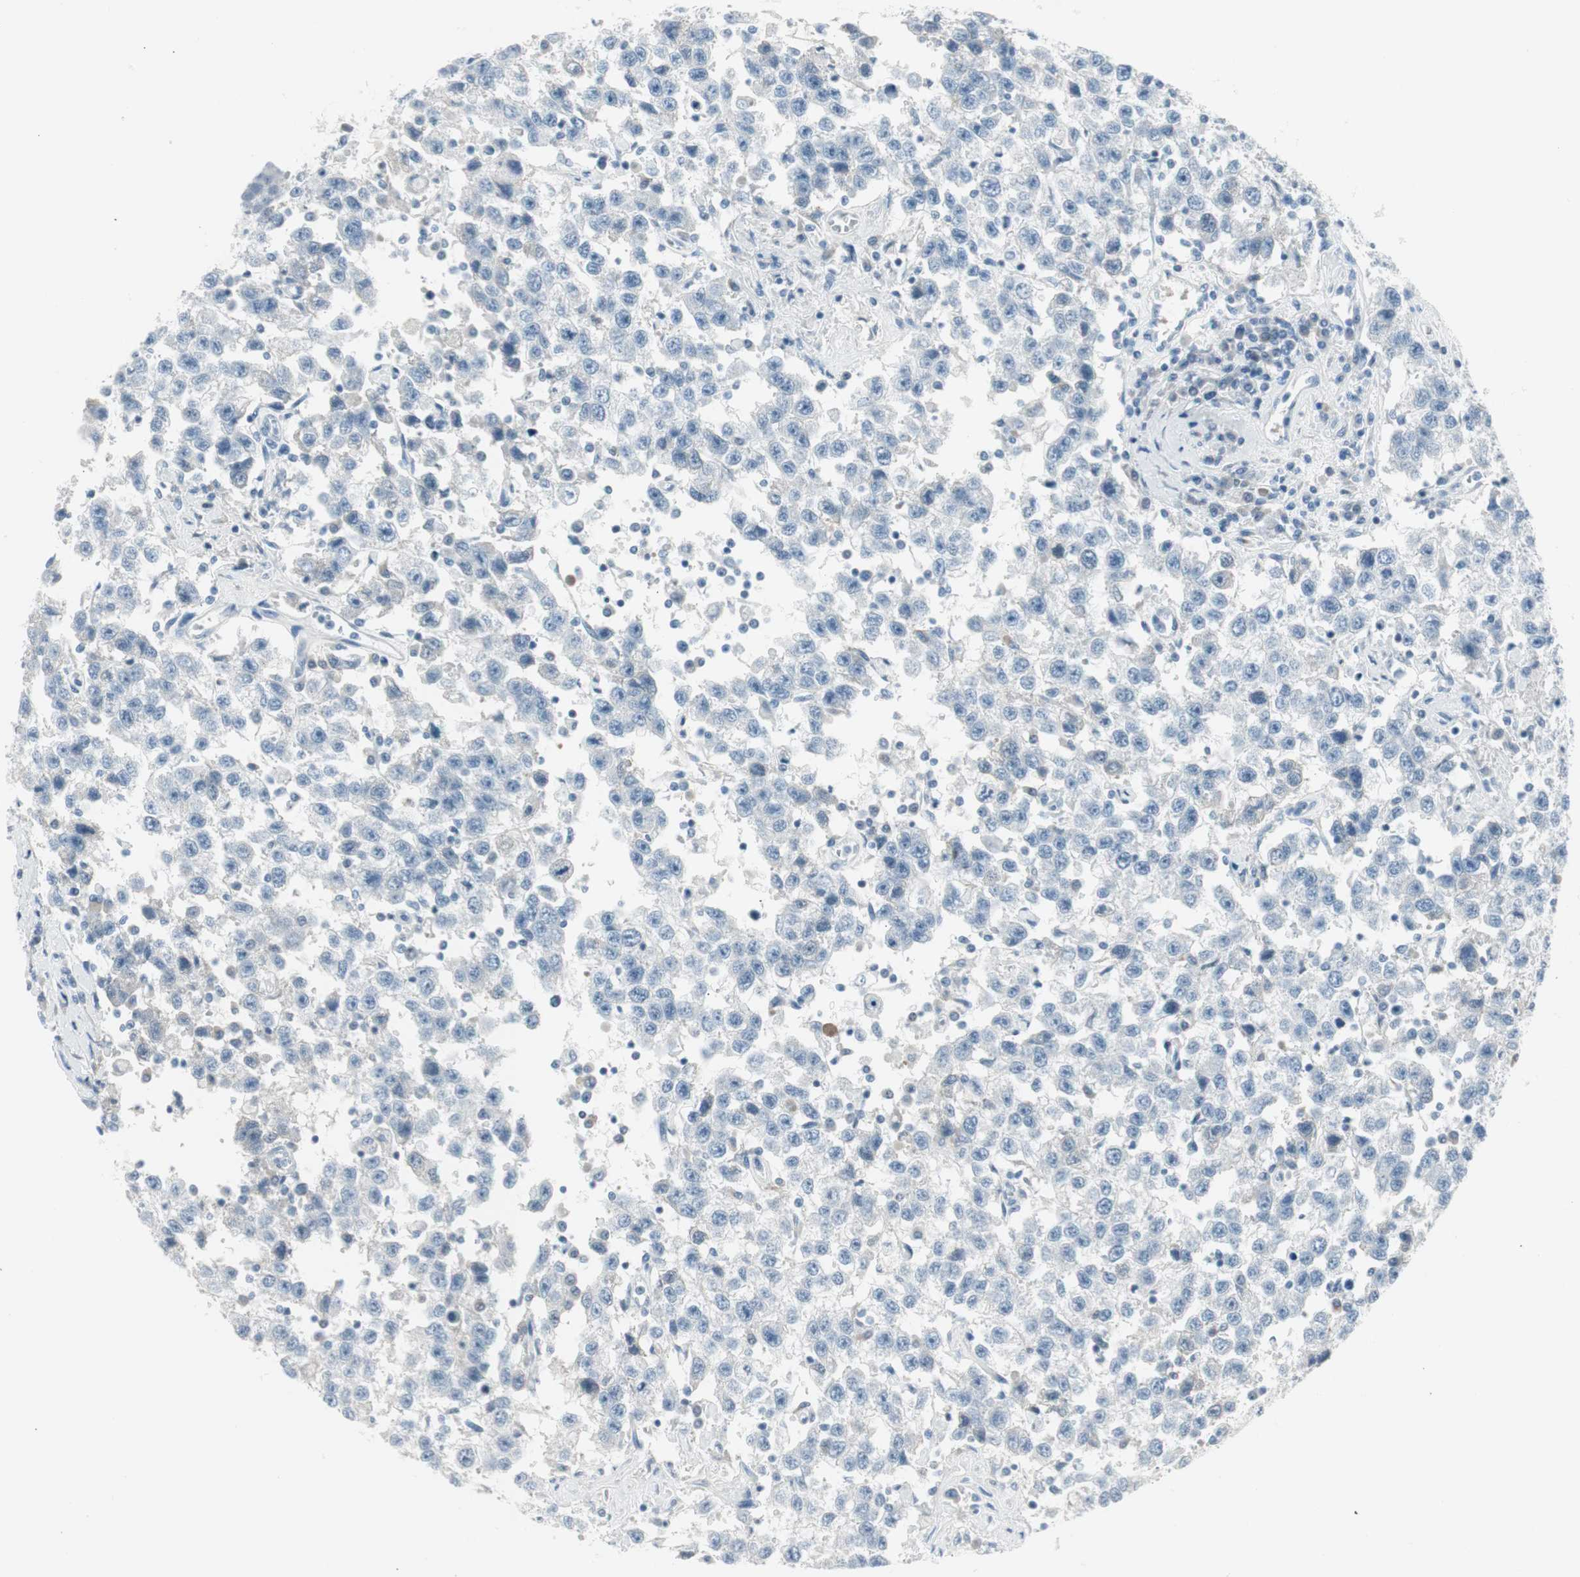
{"staining": {"intensity": "negative", "quantity": "none", "location": "none"}, "tissue": "testis cancer", "cell_type": "Tumor cells", "image_type": "cancer", "snomed": [{"axis": "morphology", "description": "Seminoma, NOS"}, {"axis": "topography", "description": "Testis"}], "caption": "Immunohistochemistry of human seminoma (testis) displays no positivity in tumor cells.", "gene": "AGR2", "patient": {"sex": "male", "age": 41}}